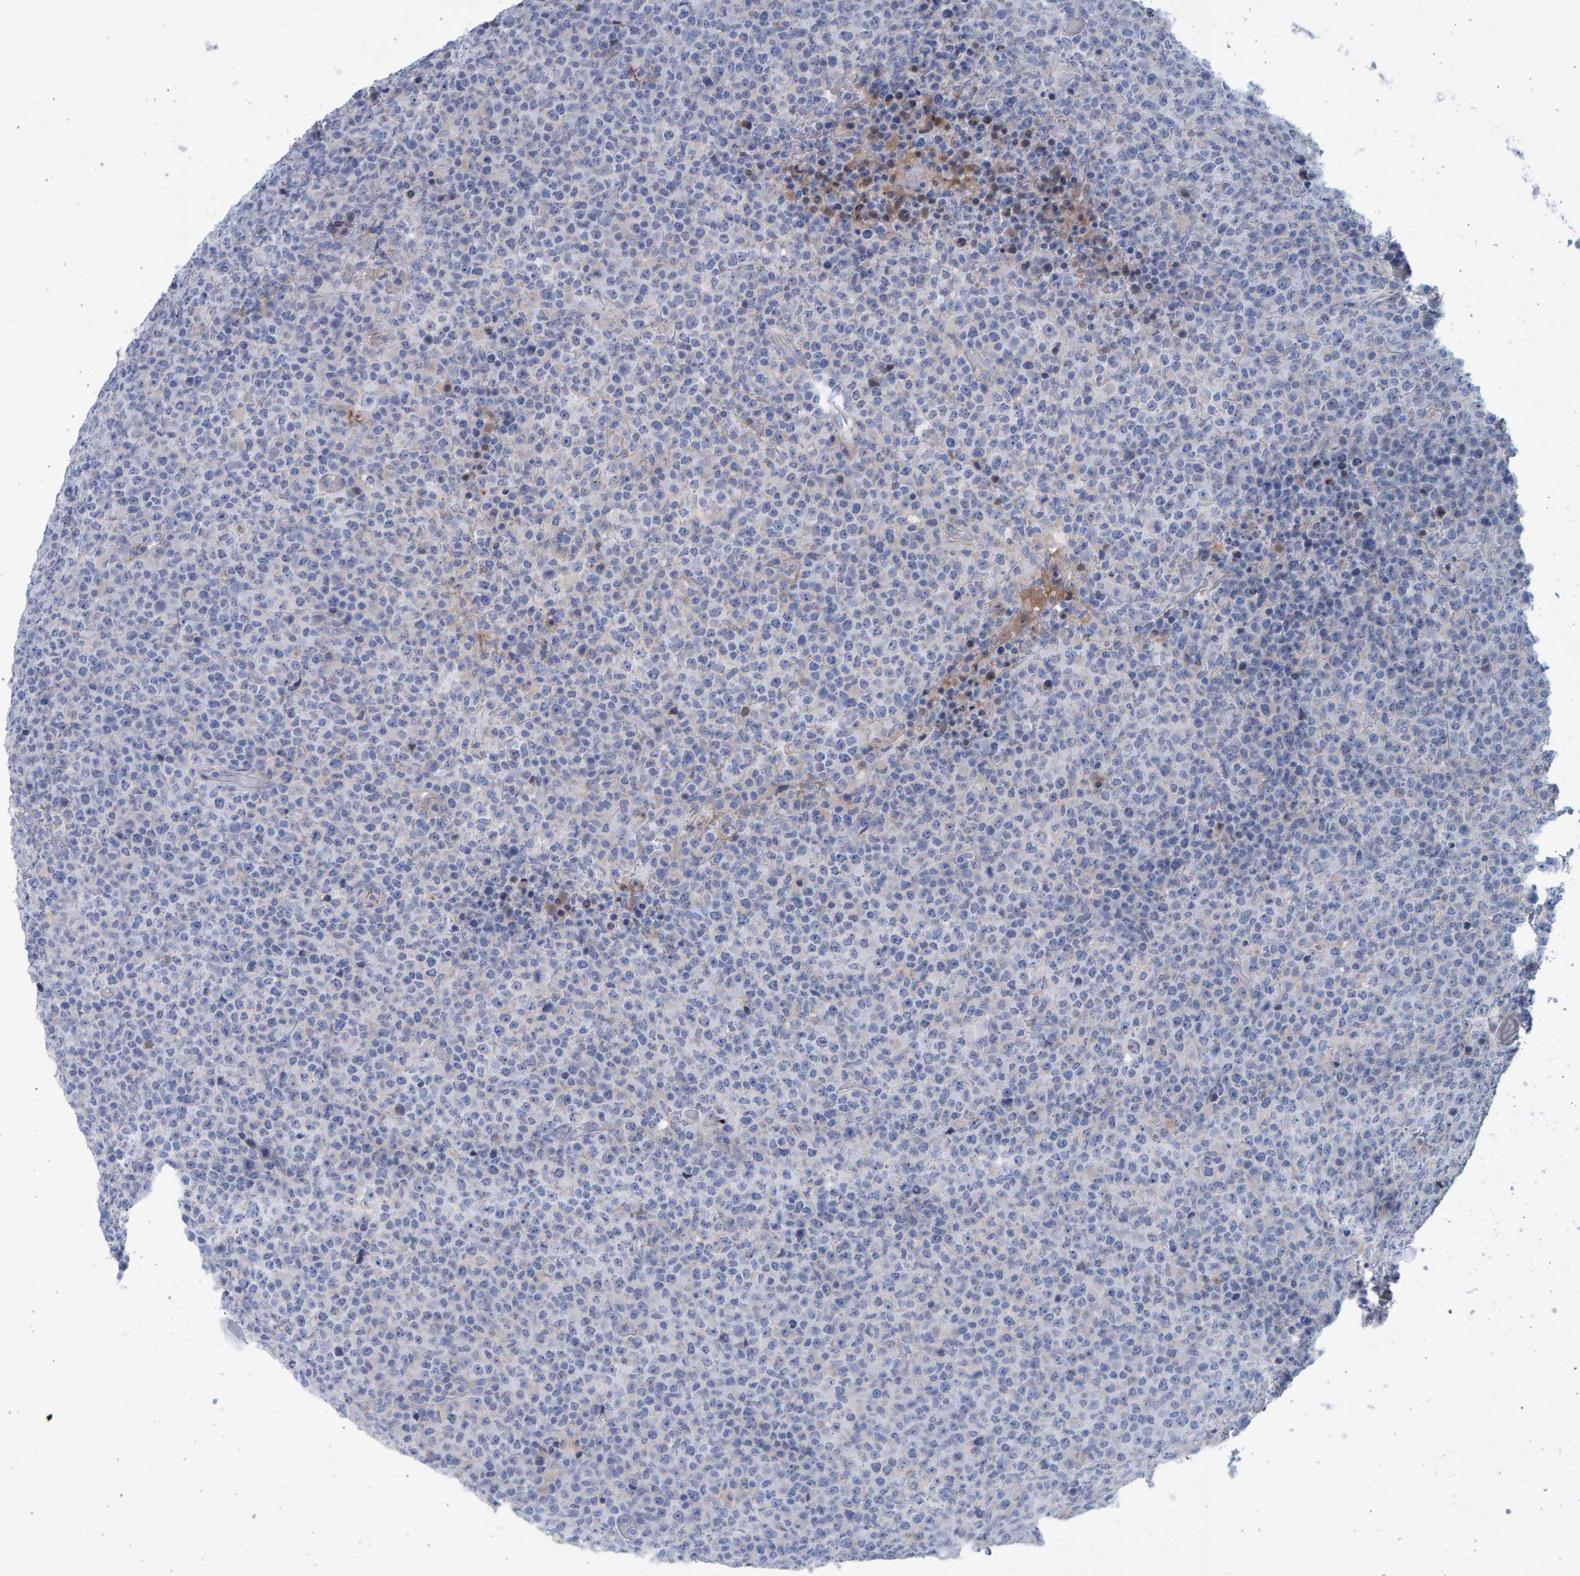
{"staining": {"intensity": "negative", "quantity": "none", "location": "none"}, "tissue": "lymphoma", "cell_type": "Tumor cells", "image_type": "cancer", "snomed": [{"axis": "morphology", "description": "Malignant lymphoma, non-Hodgkin's type, High grade"}, {"axis": "topography", "description": "Lymph node"}], "caption": "Human malignant lymphoma, non-Hodgkin's type (high-grade) stained for a protein using immunohistochemistry shows no staining in tumor cells.", "gene": "SLC34A3", "patient": {"sex": "male", "age": 13}}